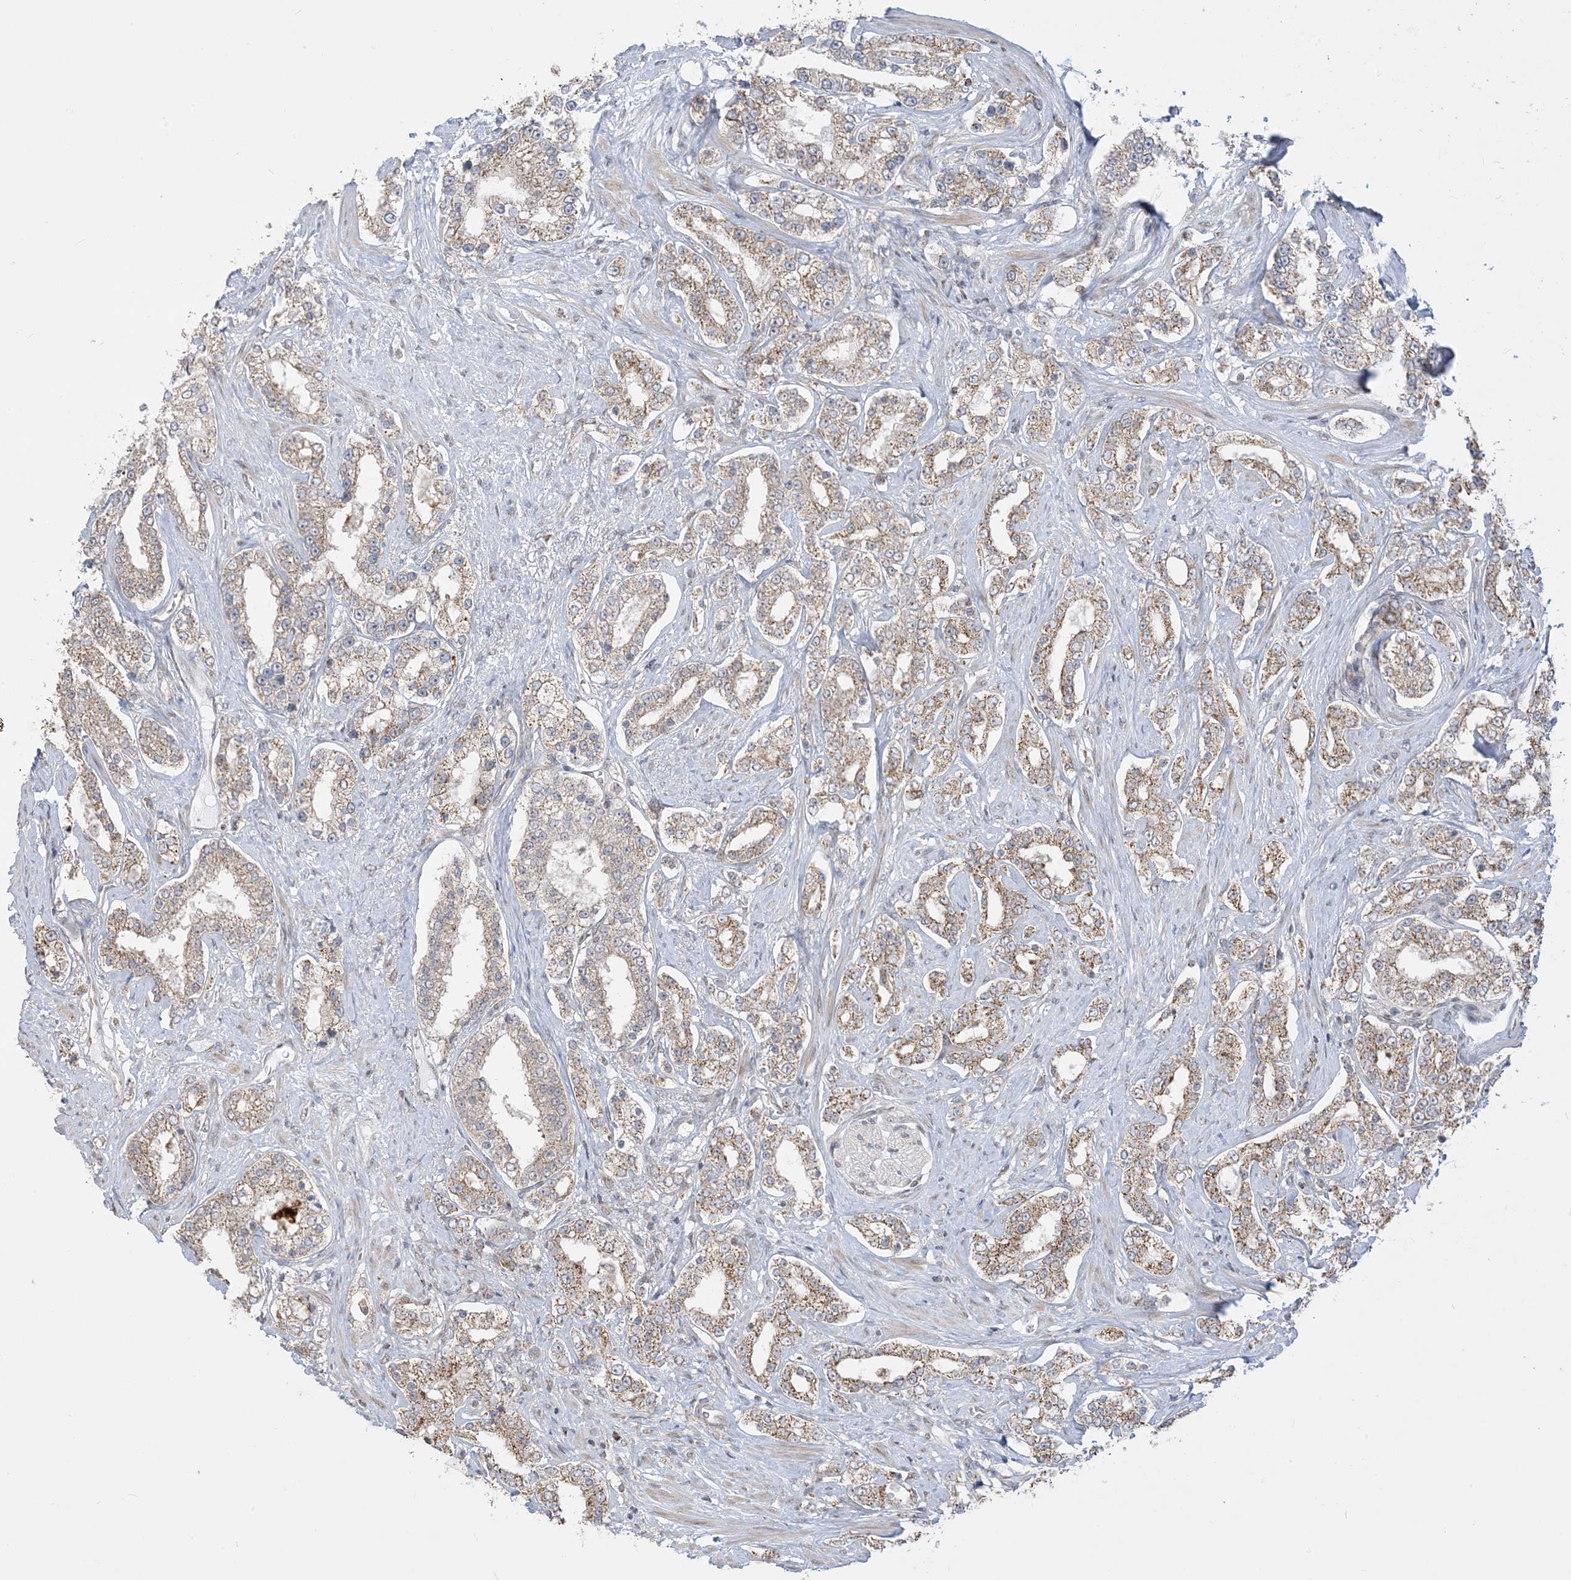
{"staining": {"intensity": "moderate", "quantity": ">75%", "location": "cytoplasmic/membranous"}, "tissue": "prostate cancer", "cell_type": "Tumor cells", "image_type": "cancer", "snomed": [{"axis": "morphology", "description": "Normal tissue, NOS"}, {"axis": "morphology", "description": "Adenocarcinoma, High grade"}, {"axis": "topography", "description": "Prostate"}], "caption": "Tumor cells show medium levels of moderate cytoplasmic/membranous staining in about >75% of cells in human prostate high-grade adenocarcinoma.", "gene": "KANSL3", "patient": {"sex": "male", "age": 83}}